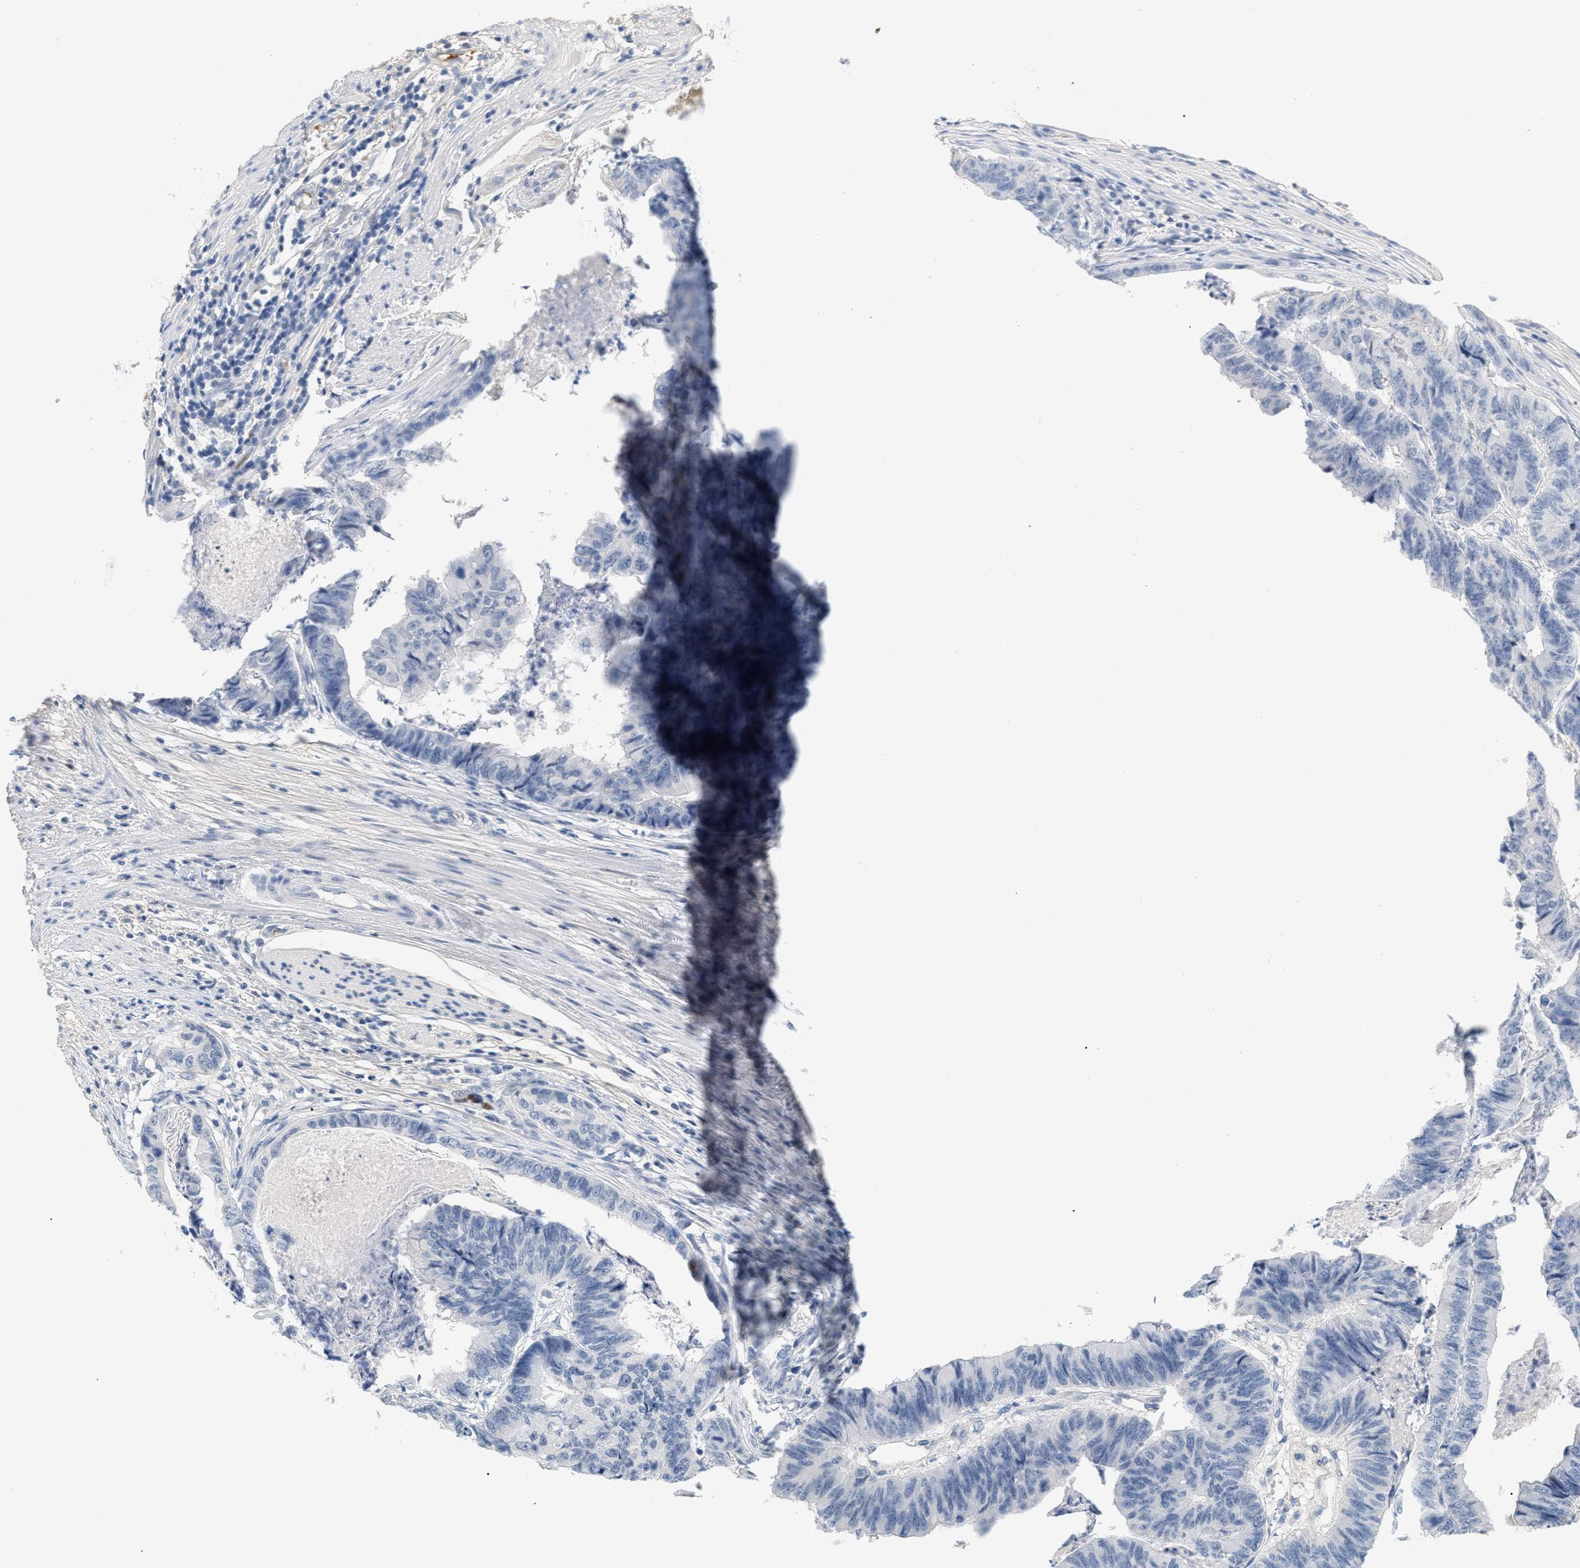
{"staining": {"intensity": "negative", "quantity": "none", "location": "none"}, "tissue": "stomach cancer", "cell_type": "Tumor cells", "image_type": "cancer", "snomed": [{"axis": "morphology", "description": "Adenocarcinoma, NOS"}, {"axis": "topography", "description": "Stomach, lower"}], "caption": "Immunohistochemistry photomicrograph of neoplastic tissue: stomach cancer (adenocarcinoma) stained with DAB (3,3'-diaminobenzidine) reveals no significant protein expression in tumor cells.", "gene": "CFH", "patient": {"sex": "male", "age": 77}}